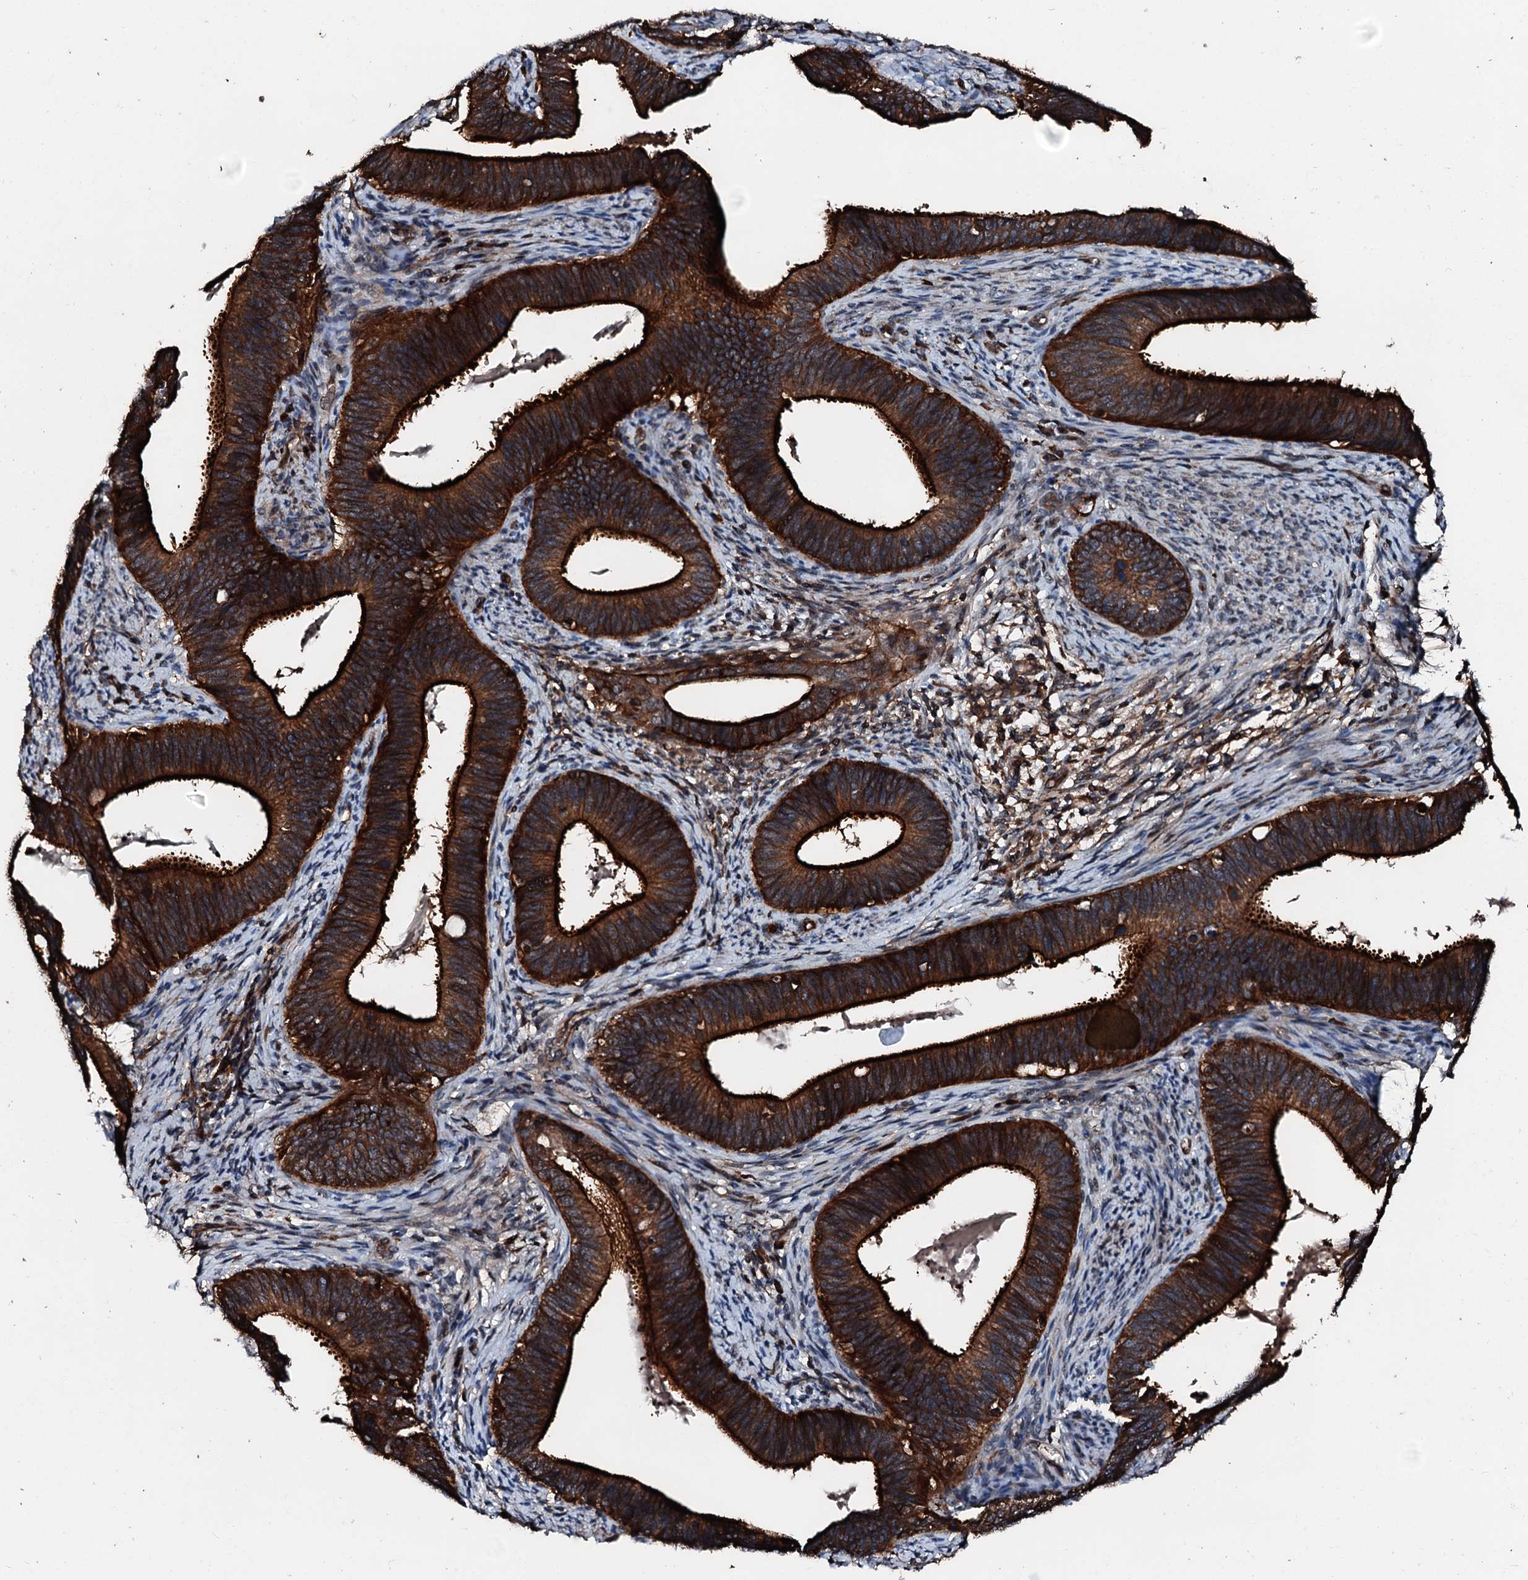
{"staining": {"intensity": "strong", "quantity": ">75%", "location": "cytoplasmic/membranous"}, "tissue": "cervical cancer", "cell_type": "Tumor cells", "image_type": "cancer", "snomed": [{"axis": "morphology", "description": "Adenocarcinoma, NOS"}, {"axis": "topography", "description": "Cervix"}], "caption": "Tumor cells display strong cytoplasmic/membranous staining in approximately >75% of cells in cervical cancer. The staining was performed using DAB to visualize the protein expression in brown, while the nuclei were stained in blue with hematoxylin (Magnification: 20x).", "gene": "FGD4", "patient": {"sex": "female", "age": 42}}